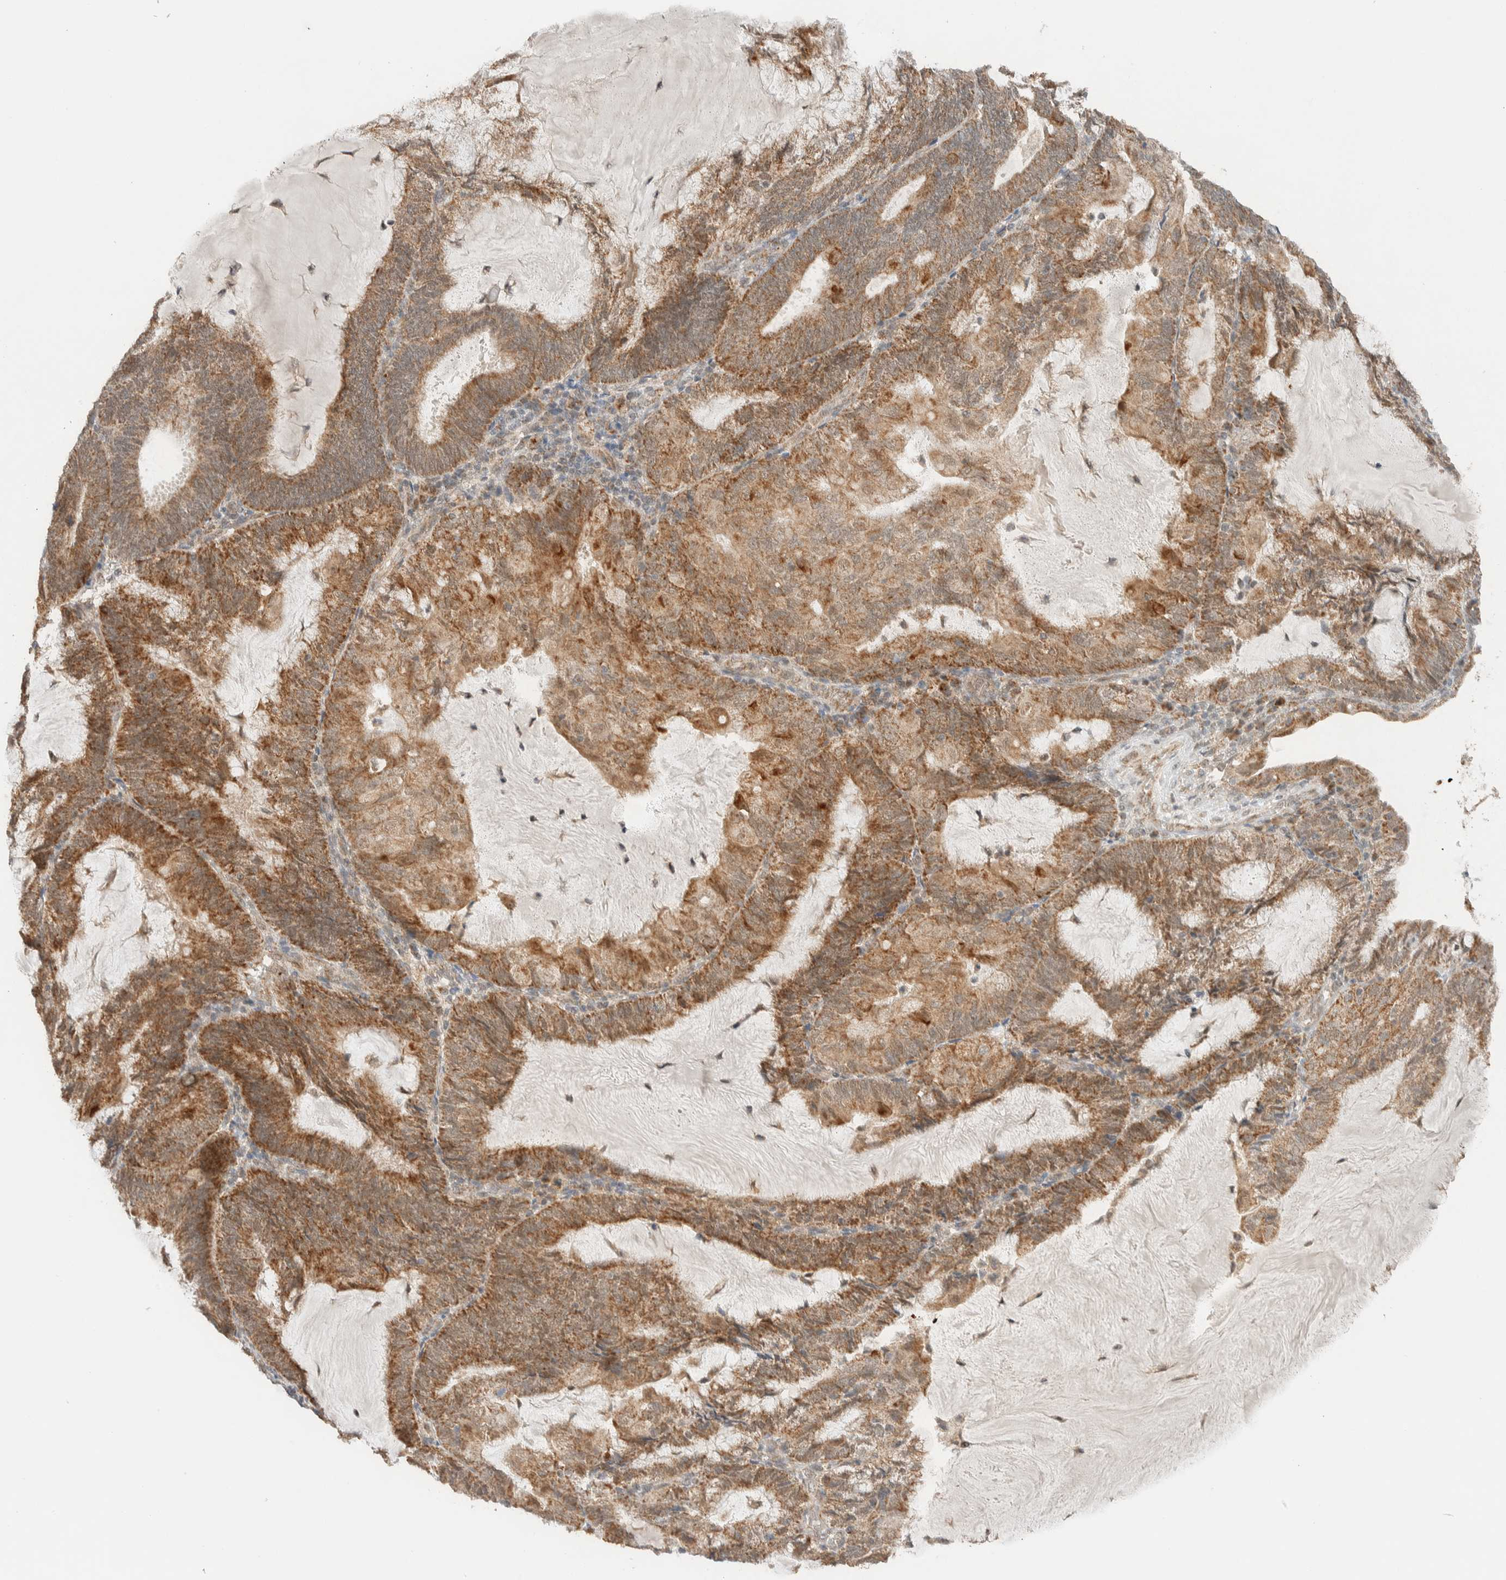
{"staining": {"intensity": "moderate", "quantity": ">75%", "location": "cytoplasmic/membranous"}, "tissue": "endometrial cancer", "cell_type": "Tumor cells", "image_type": "cancer", "snomed": [{"axis": "morphology", "description": "Adenocarcinoma, NOS"}, {"axis": "topography", "description": "Endometrium"}], "caption": "Endometrial cancer tissue exhibits moderate cytoplasmic/membranous positivity in approximately >75% of tumor cells, visualized by immunohistochemistry.", "gene": "MRPL41", "patient": {"sex": "female", "age": 81}}